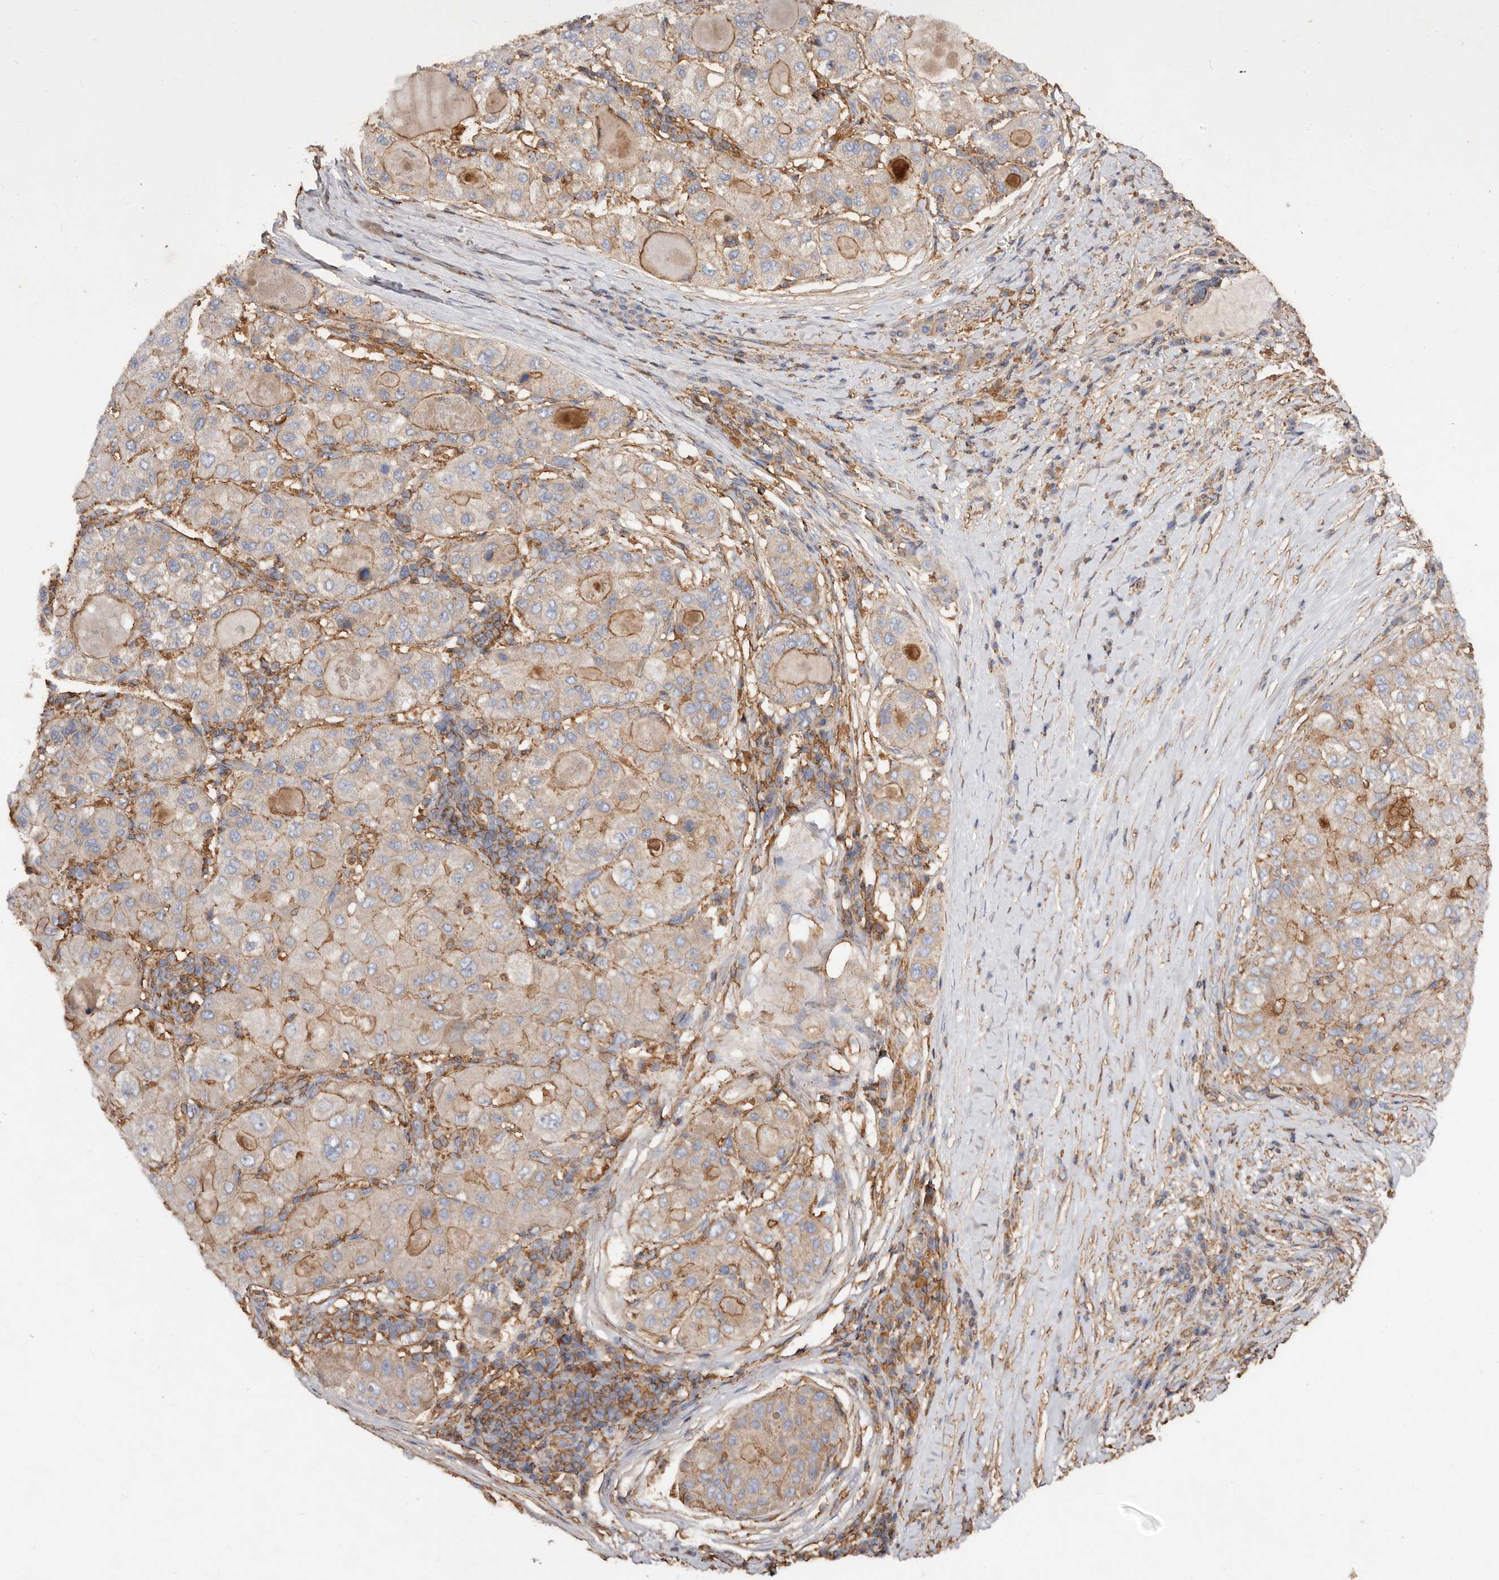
{"staining": {"intensity": "moderate", "quantity": ">75%", "location": "cytoplasmic/membranous"}, "tissue": "liver cancer", "cell_type": "Tumor cells", "image_type": "cancer", "snomed": [{"axis": "morphology", "description": "Carcinoma, Hepatocellular, NOS"}, {"axis": "topography", "description": "Liver"}], "caption": "IHC staining of liver cancer (hepatocellular carcinoma), which reveals medium levels of moderate cytoplasmic/membranous expression in about >75% of tumor cells indicating moderate cytoplasmic/membranous protein positivity. The staining was performed using DAB (brown) for protein detection and nuclei were counterstained in hematoxylin (blue).", "gene": "COQ8B", "patient": {"sex": "male", "age": 80}}